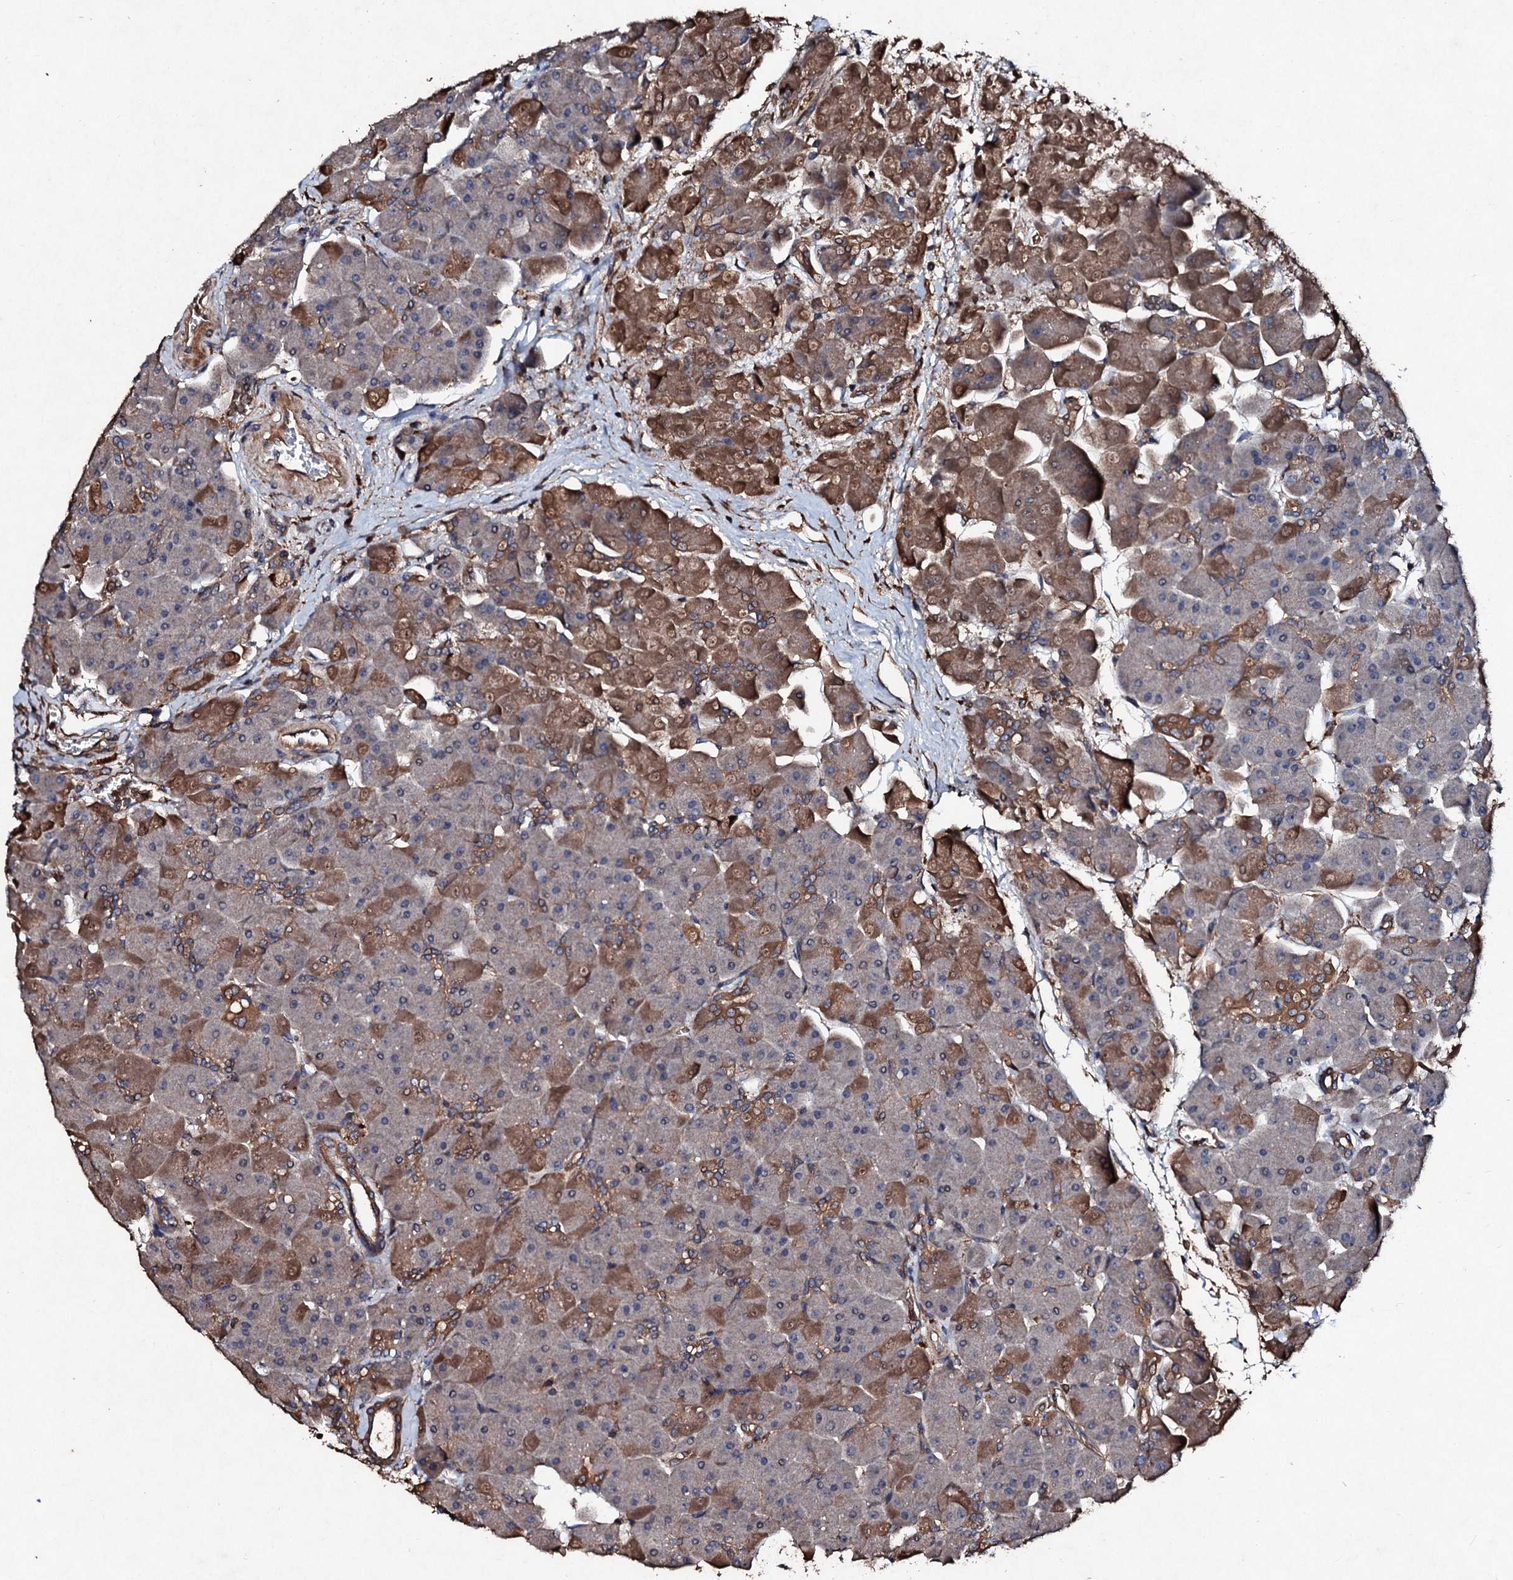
{"staining": {"intensity": "moderate", "quantity": "25%-75%", "location": "cytoplasmic/membranous"}, "tissue": "pancreas", "cell_type": "Exocrine glandular cells", "image_type": "normal", "snomed": [{"axis": "morphology", "description": "Normal tissue, NOS"}, {"axis": "topography", "description": "Pancreas"}], "caption": "The photomicrograph exhibits staining of unremarkable pancreas, revealing moderate cytoplasmic/membranous protein expression (brown color) within exocrine glandular cells. Nuclei are stained in blue.", "gene": "KERA", "patient": {"sex": "male", "age": 66}}